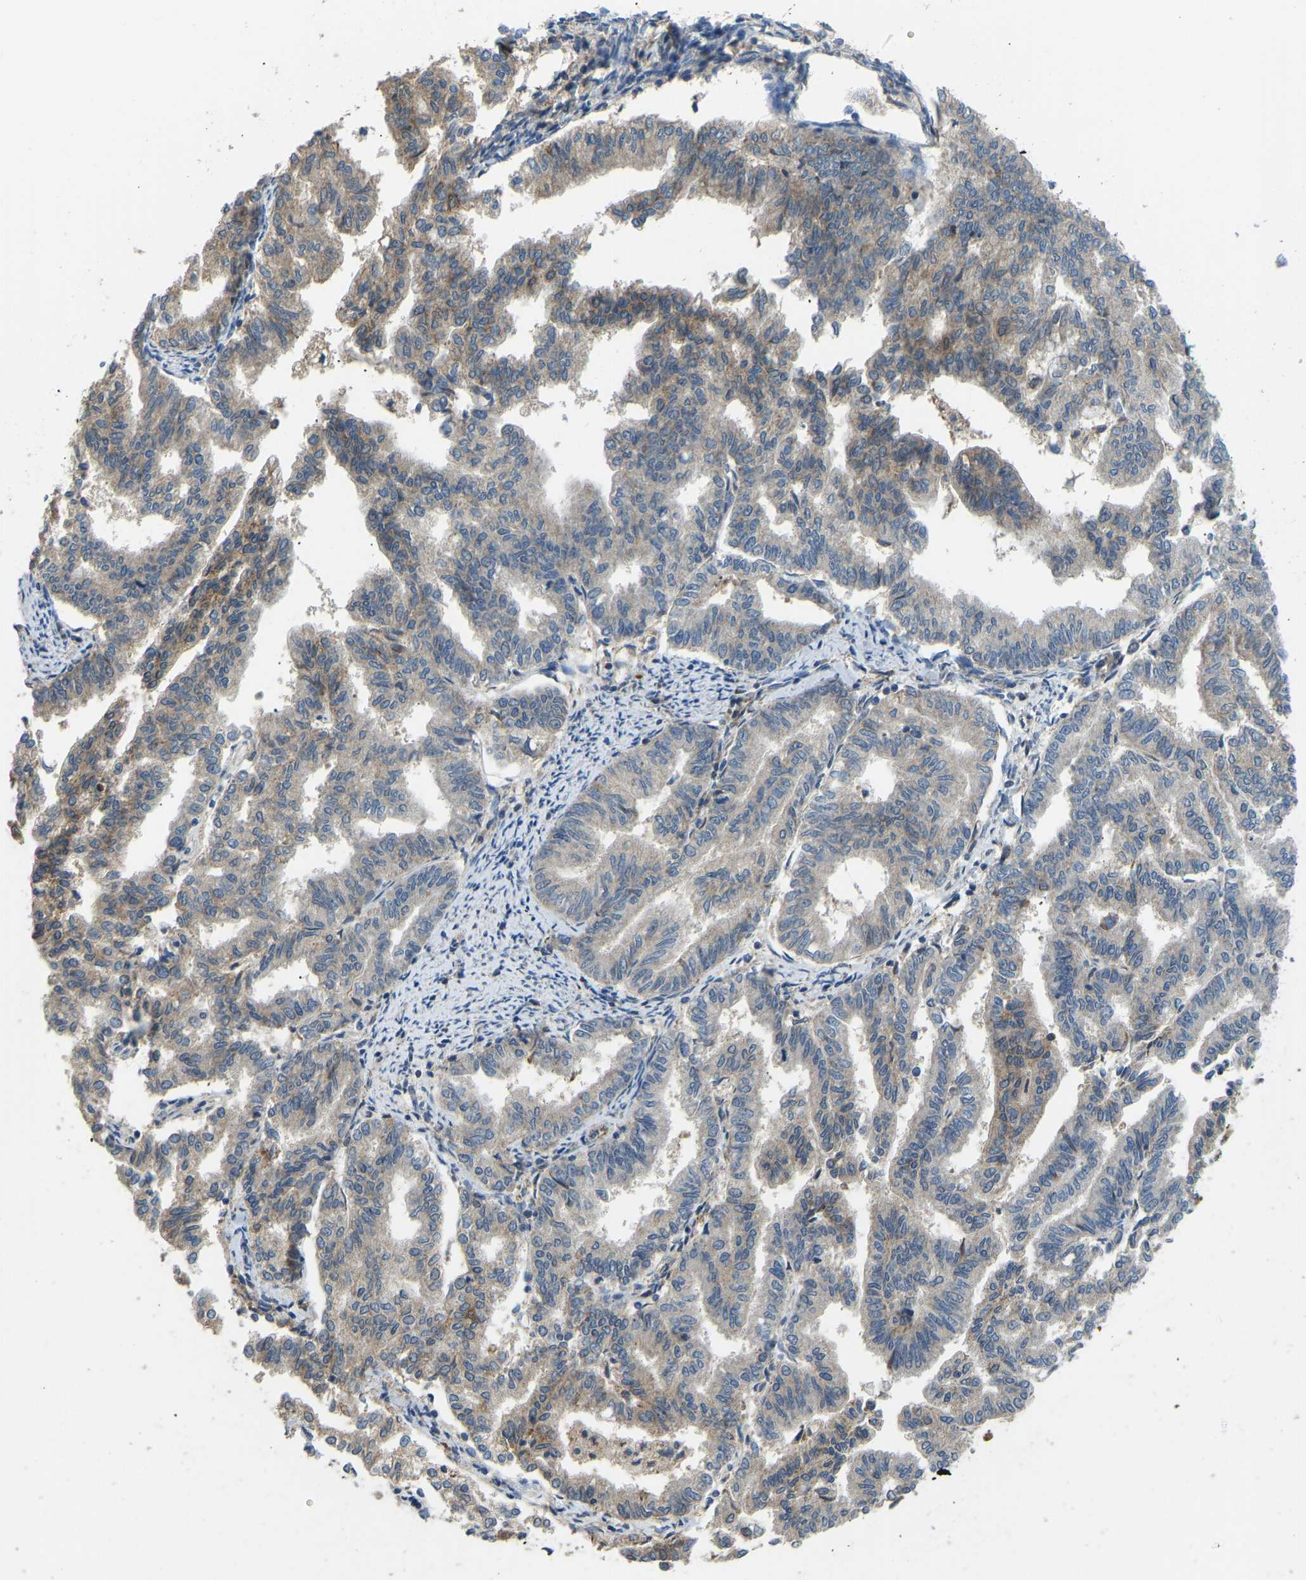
{"staining": {"intensity": "moderate", "quantity": "<25%", "location": "cytoplasmic/membranous"}, "tissue": "endometrial cancer", "cell_type": "Tumor cells", "image_type": "cancer", "snomed": [{"axis": "morphology", "description": "Adenocarcinoma, NOS"}, {"axis": "topography", "description": "Endometrium"}], "caption": "Adenocarcinoma (endometrial) stained with immunohistochemistry displays moderate cytoplasmic/membranous positivity in approximately <25% of tumor cells. The protein is stained brown, and the nuclei are stained in blue (DAB (3,3'-diaminobenzidine) IHC with brightfield microscopy, high magnification).", "gene": "RBP1", "patient": {"sex": "female", "age": 79}}